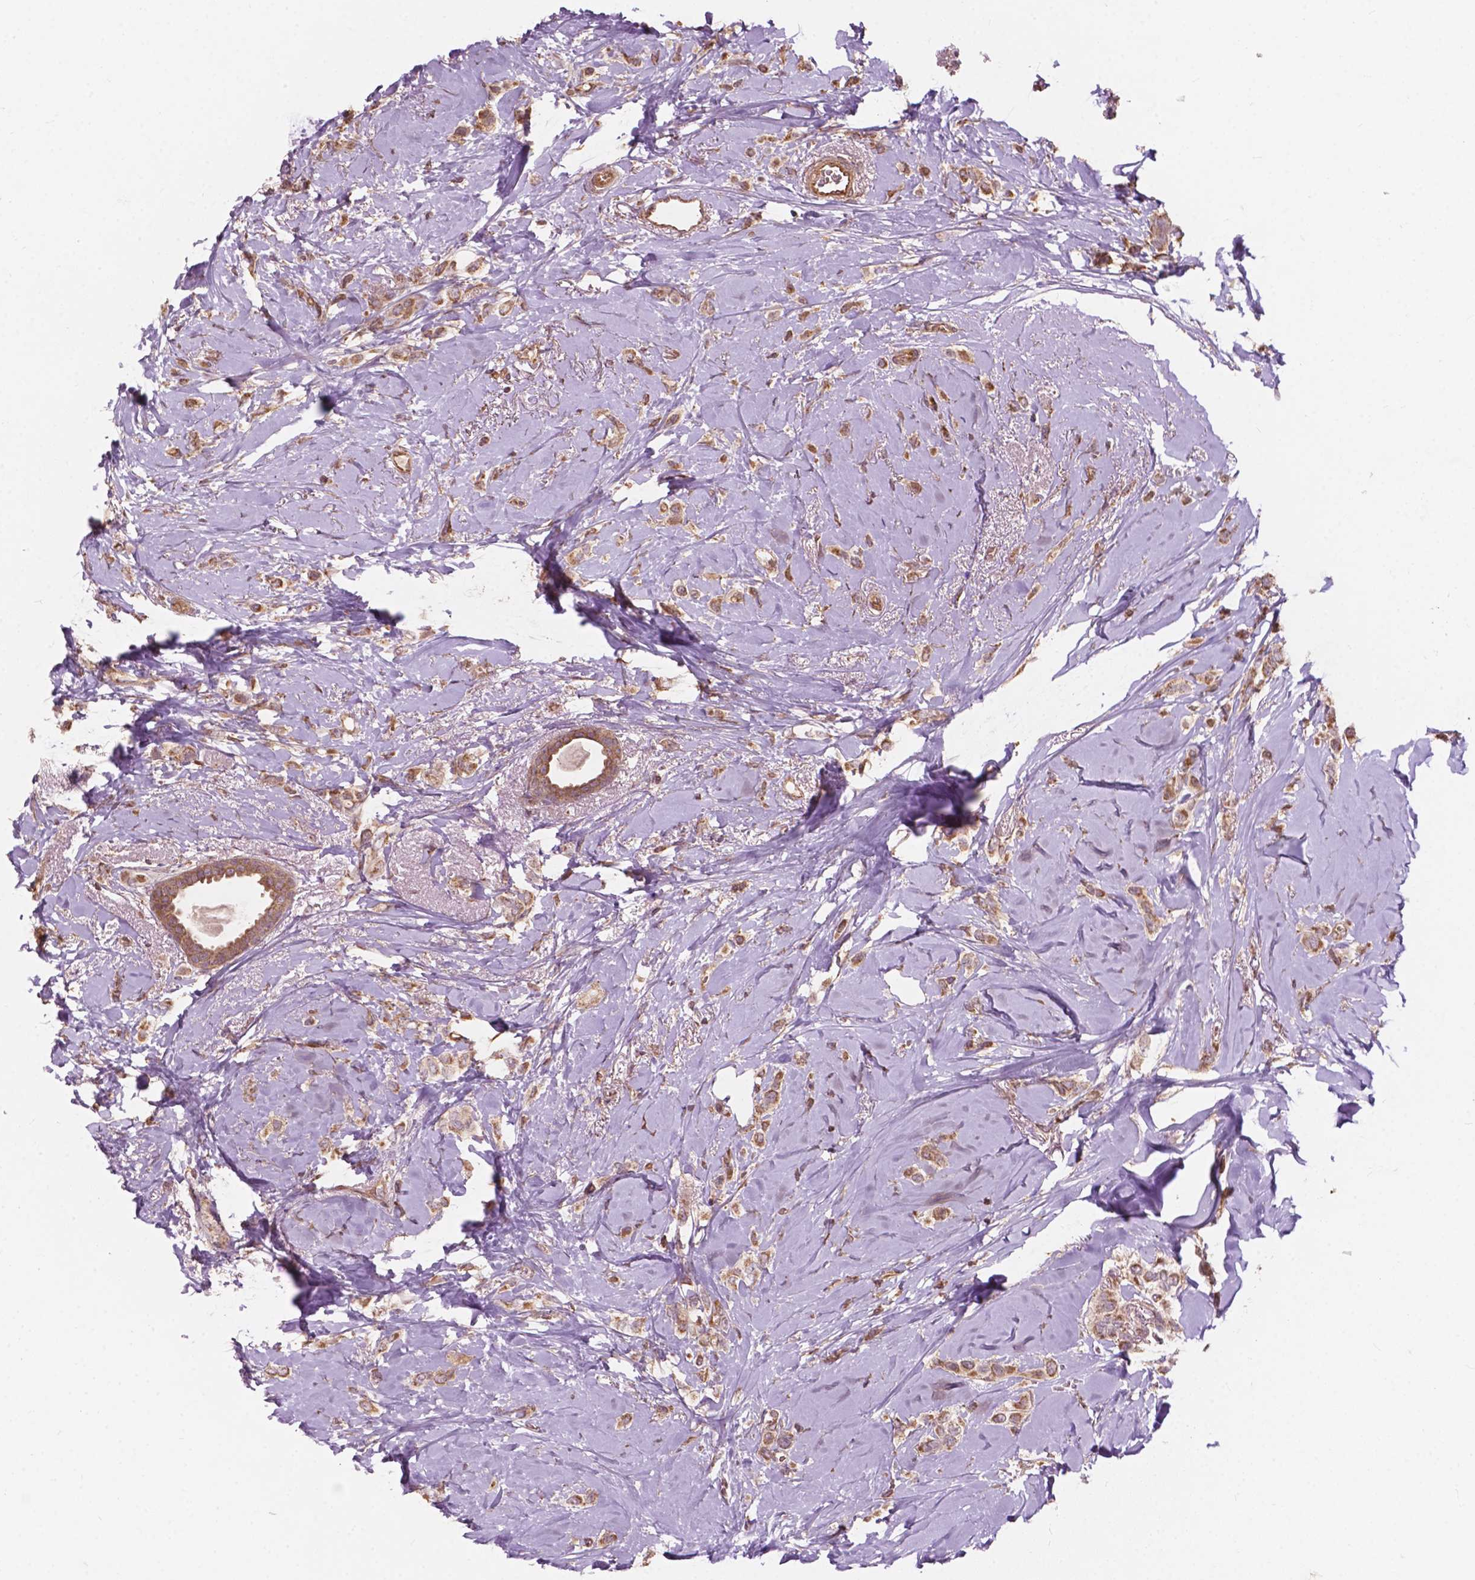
{"staining": {"intensity": "moderate", "quantity": ">75%", "location": "cytoplasmic/membranous,nuclear"}, "tissue": "breast cancer", "cell_type": "Tumor cells", "image_type": "cancer", "snomed": [{"axis": "morphology", "description": "Lobular carcinoma"}, {"axis": "topography", "description": "Breast"}], "caption": "The immunohistochemical stain highlights moderate cytoplasmic/membranous and nuclear staining in tumor cells of breast cancer tissue.", "gene": "CDC42BPA", "patient": {"sex": "female", "age": 66}}